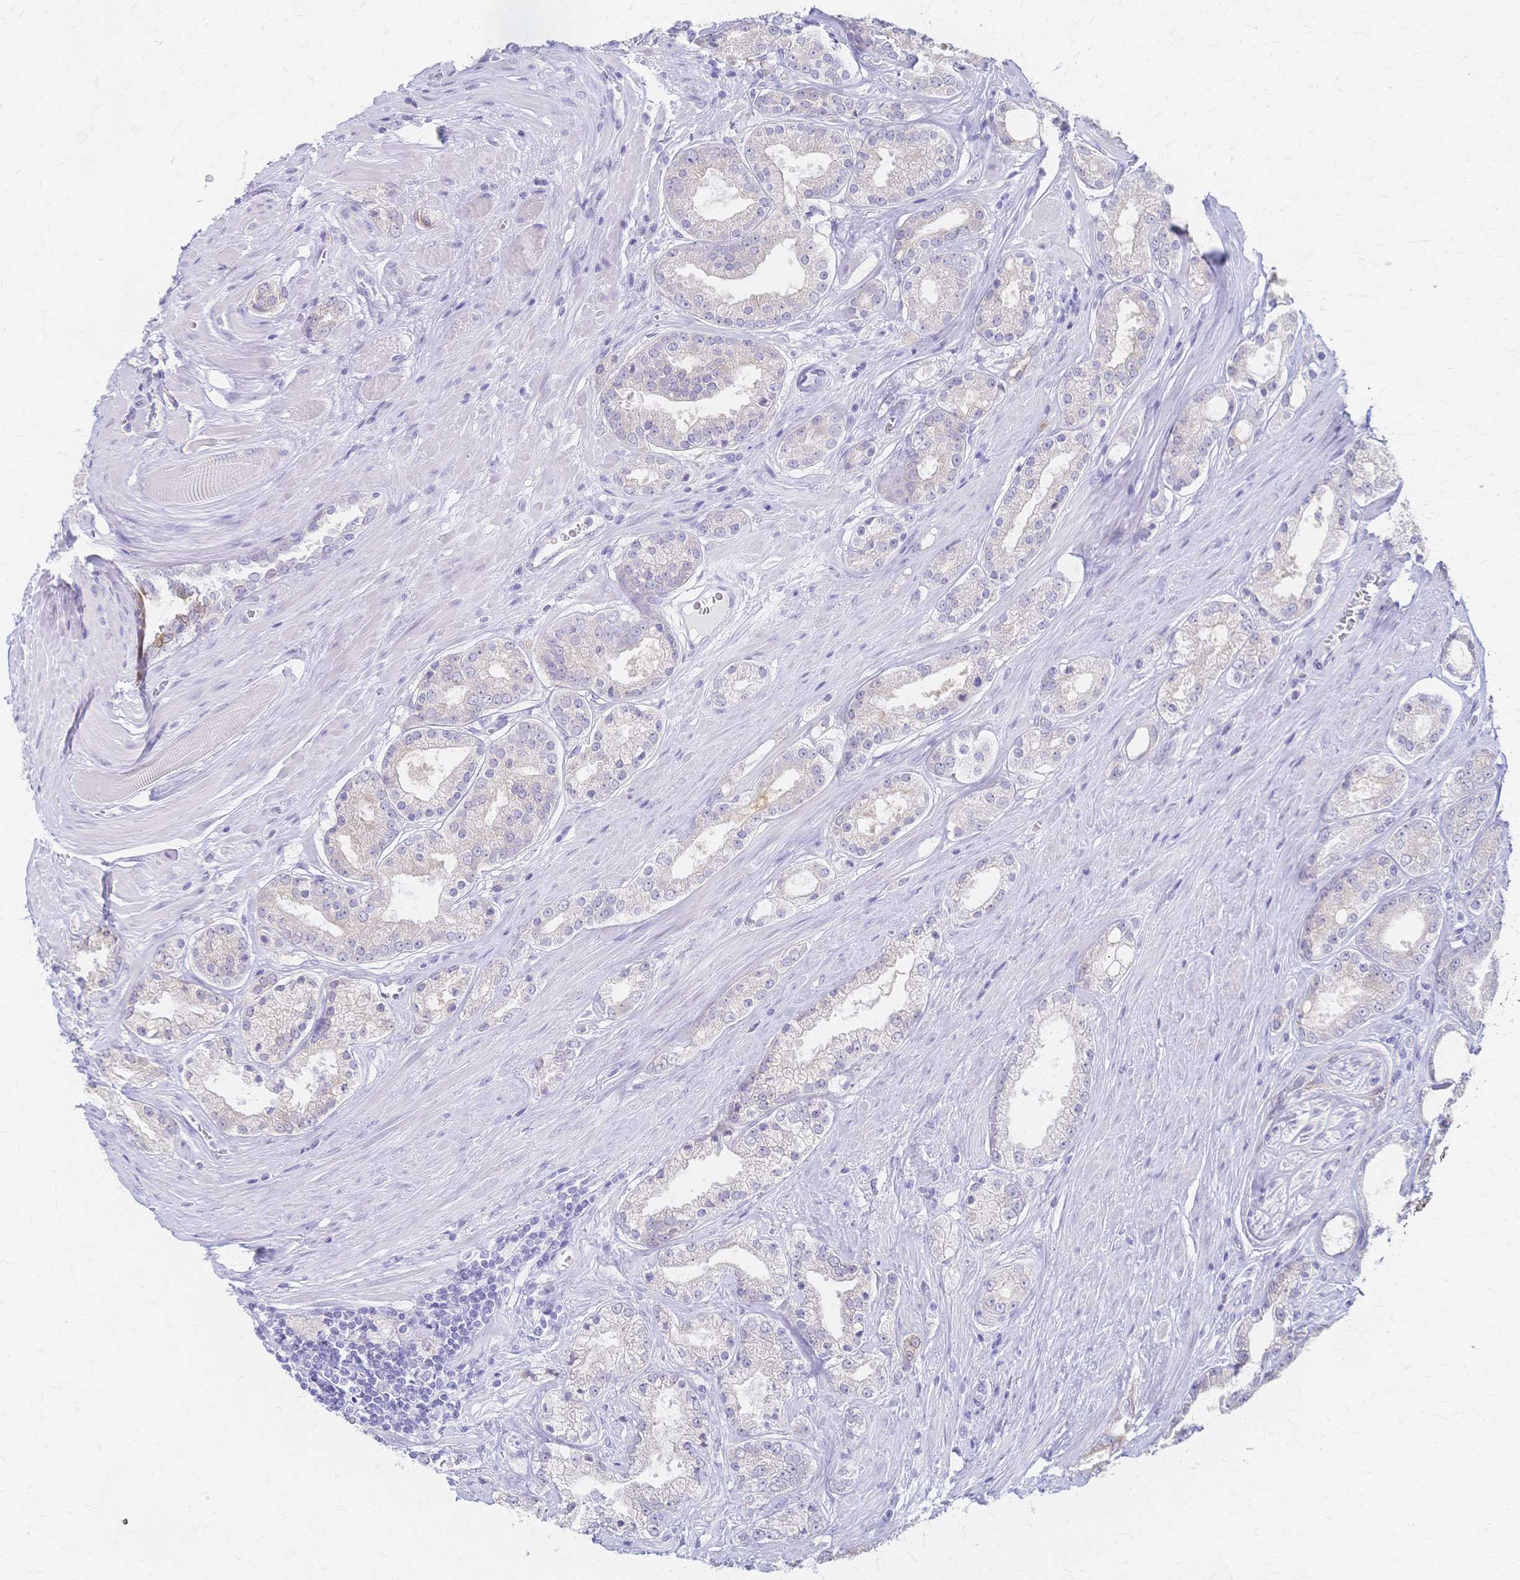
{"staining": {"intensity": "negative", "quantity": "none", "location": "none"}, "tissue": "prostate cancer", "cell_type": "Tumor cells", "image_type": "cancer", "snomed": [{"axis": "morphology", "description": "Adenocarcinoma, High grade"}, {"axis": "topography", "description": "Prostate"}], "caption": "The IHC photomicrograph has no significant staining in tumor cells of prostate cancer (high-grade adenocarcinoma) tissue.", "gene": "CYB5A", "patient": {"sex": "male", "age": 66}}